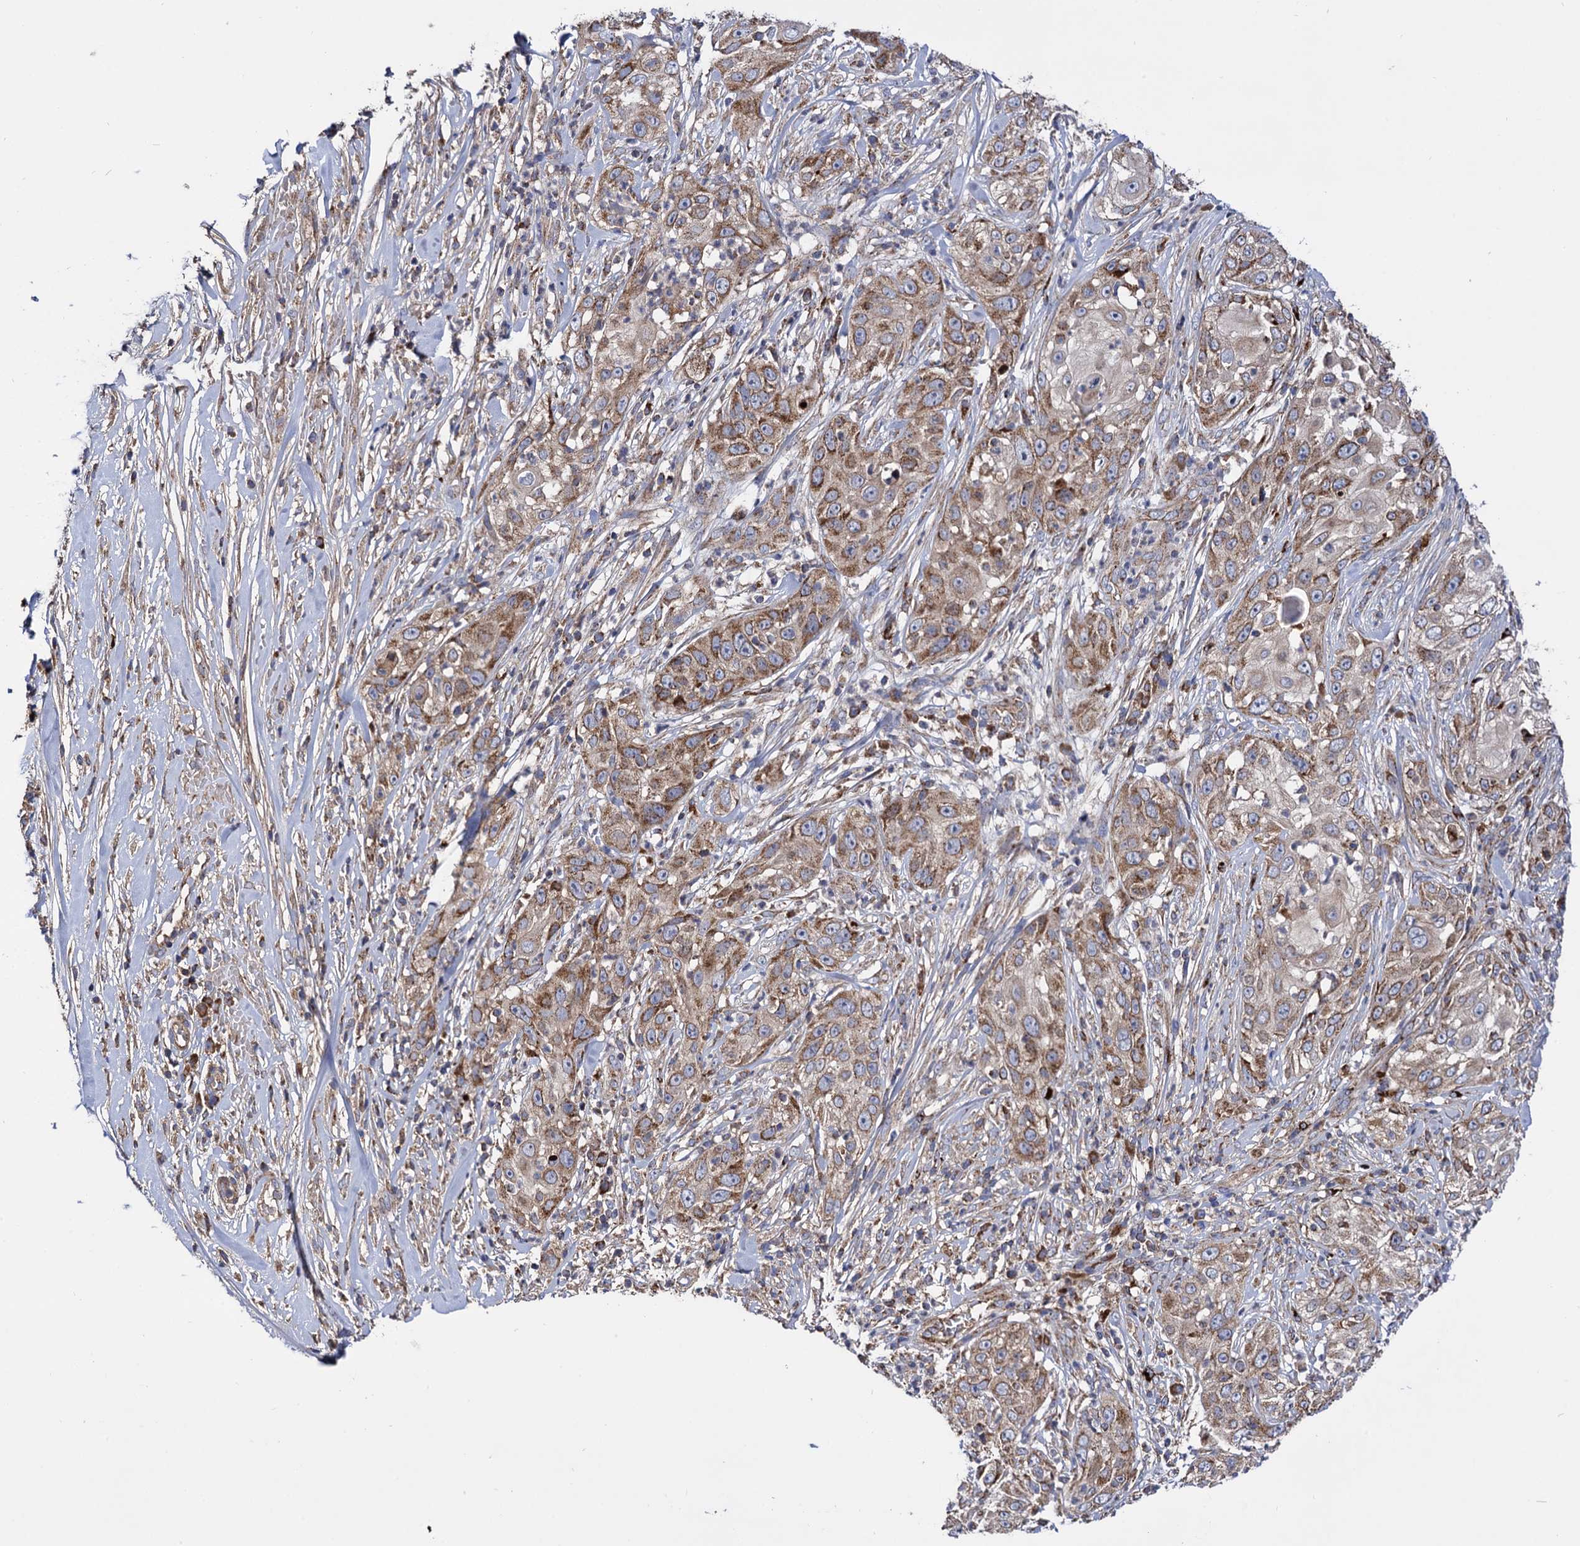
{"staining": {"intensity": "moderate", "quantity": ">75%", "location": "cytoplasmic/membranous"}, "tissue": "skin cancer", "cell_type": "Tumor cells", "image_type": "cancer", "snomed": [{"axis": "morphology", "description": "Squamous cell carcinoma, NOS"}, {"axis": "topography", "description": "Skin"}], "caption": "Immunohistochemical staining of human skin squamous cell carcinoma shows medium levels of moderate cytoplasmic/membranous protein positivity in about >75% of tumor cells.", "gene": "IQCH", "patient": {"sex": "female", "age": 44}}